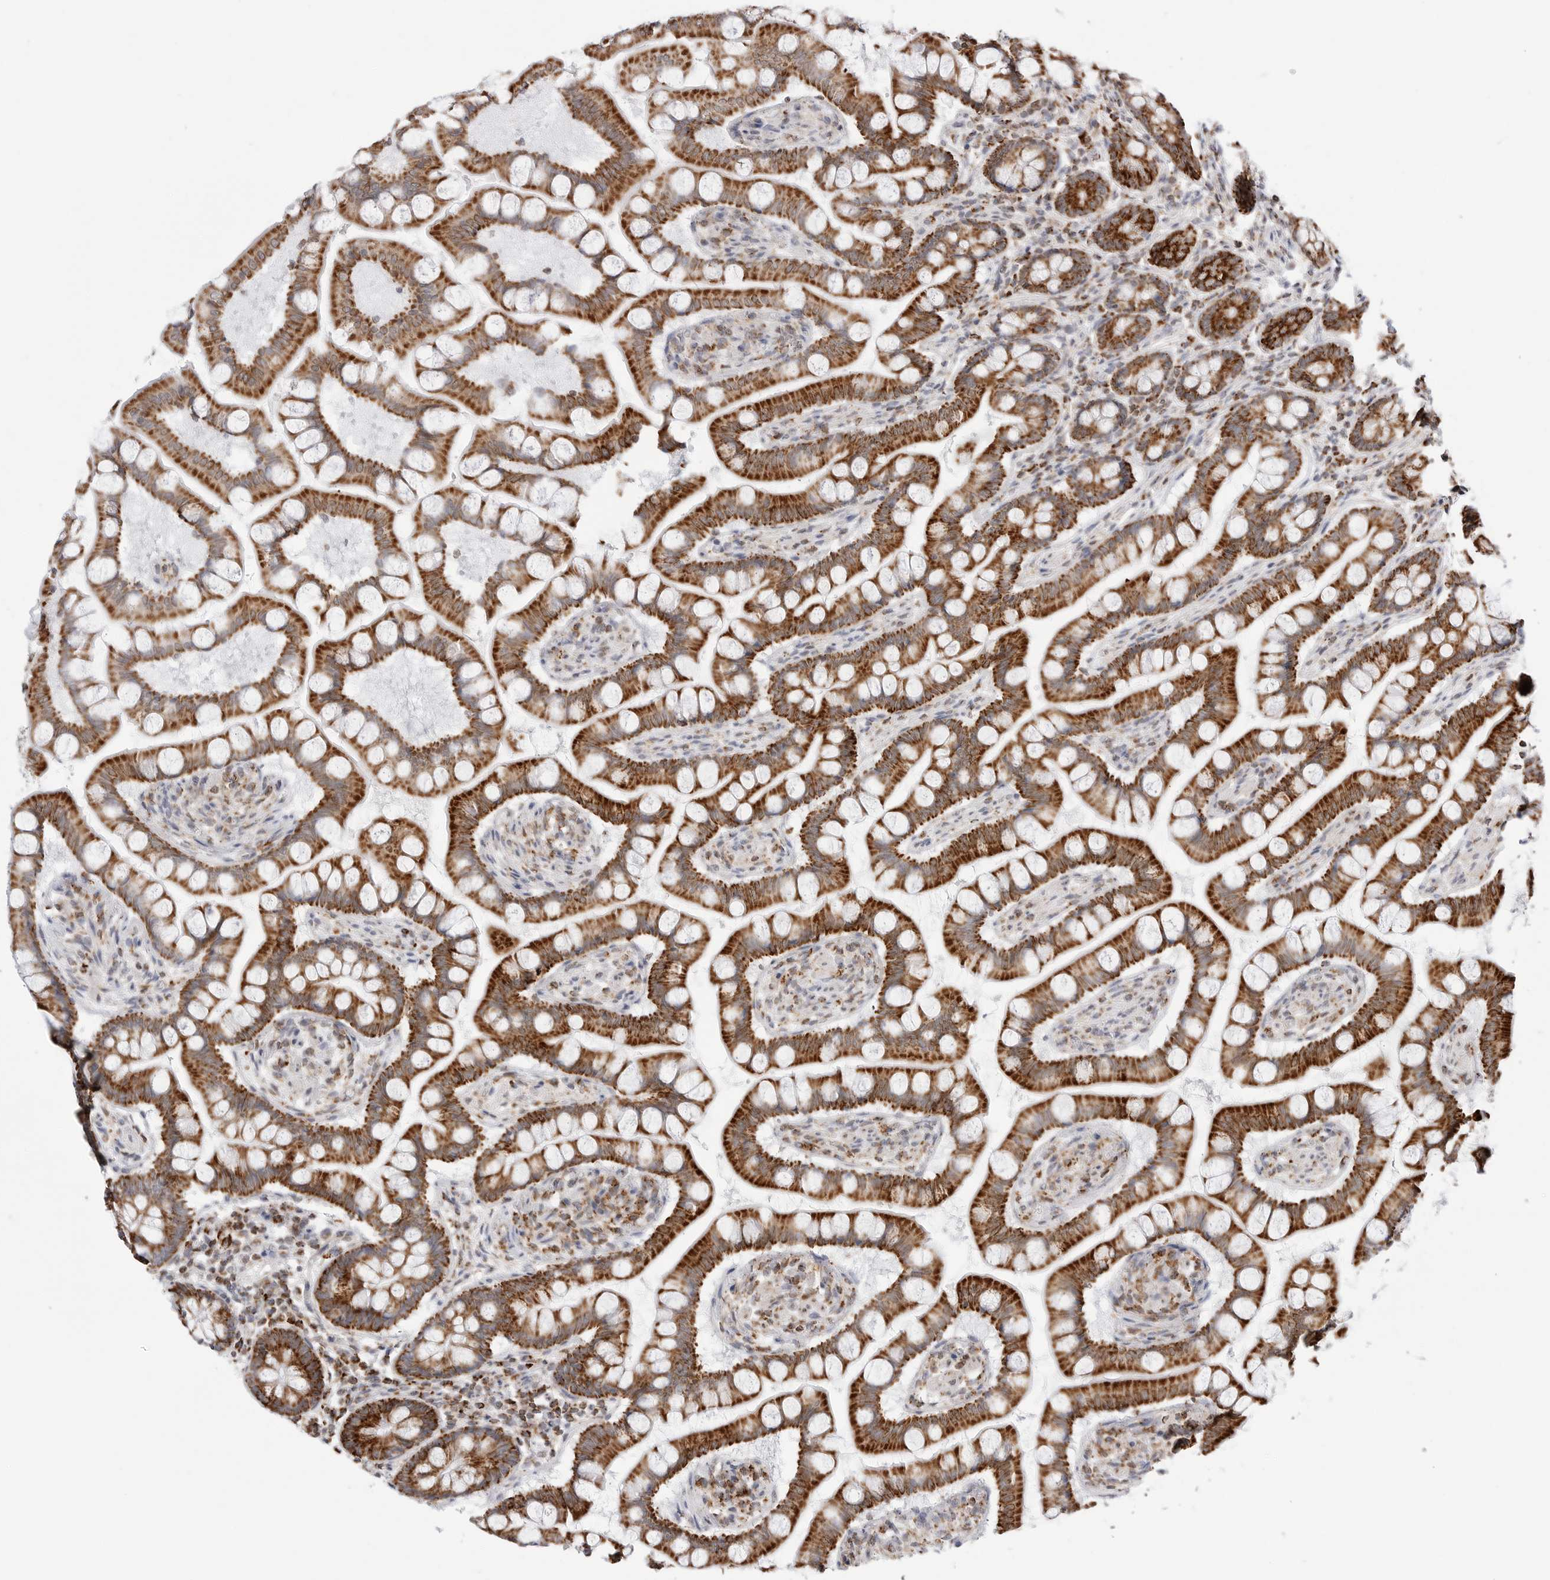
{"staining": {"intensity": "strong", "quantity": ">75%", "location": "cytoplasmic/membranous"}, "tissue": "small intestine", "cell_type": "Glandular cells", "image_type": "normal", "snomed": [{"axis": "morphology", "description": "Normal tissue, NOS"}, {"axis": "topography", "description": "Small intestine"}], "caption": "About >75% of glandular cells in normal human small intestine exhibit strong cytoplasmic/membranous protein positivity as visualized by brown immunohistochemical staining.", "gene": "ATP5IF1", "patient": {"sex": "male", "age": 41}}